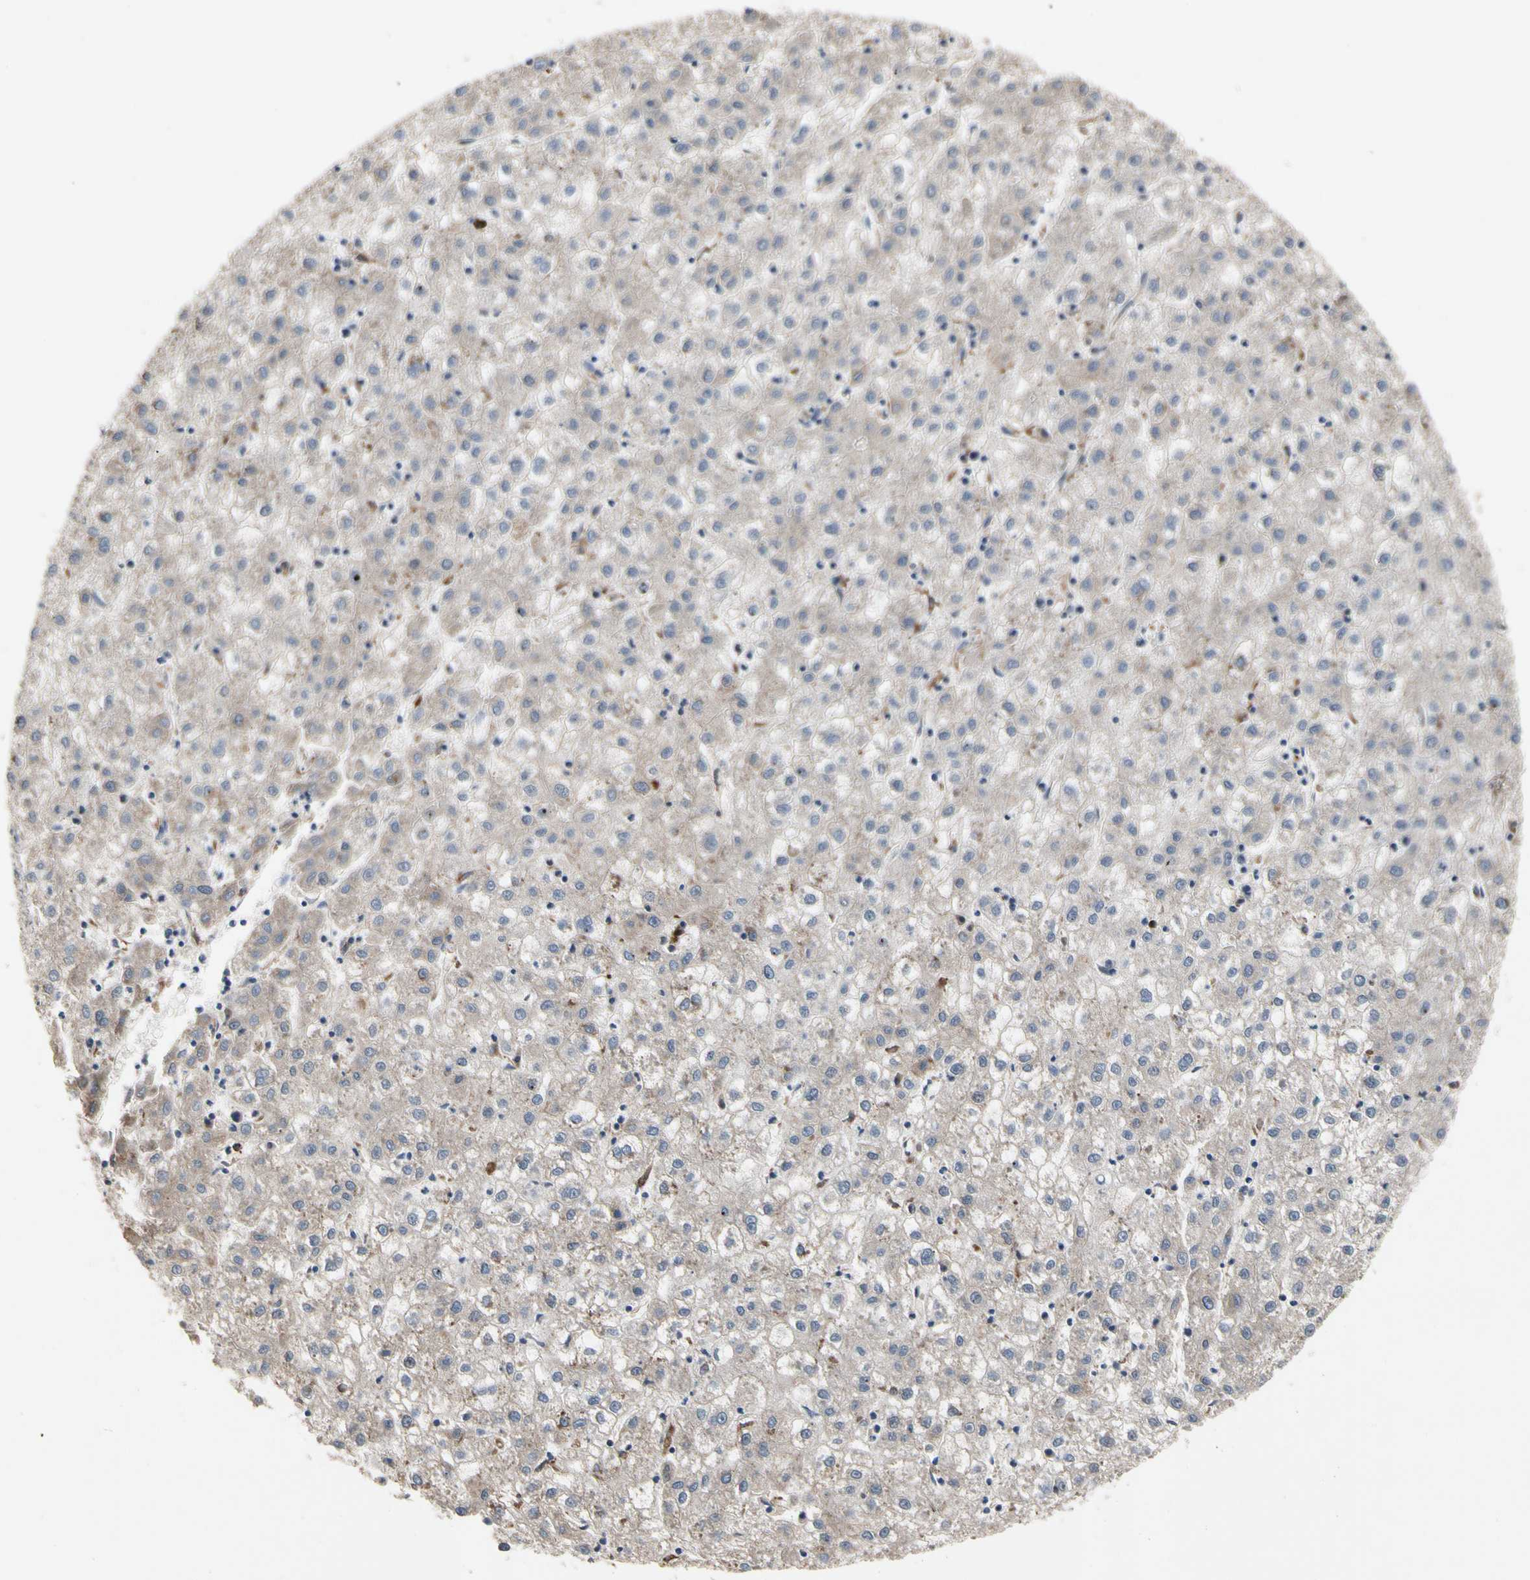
{"staining": {"intensity": "weak", "quantity": ">75%", "location": "cytoplasmic/membranous"}, "tissue": "liver cancer", "cell_type": "Tumor cells", "image_type": "cancer", "snomed": [{"axis": "morphology", "description": "Carcinoma, Hepatocellular, NOS"}, {"axis": "topography", "description": "Liver"}], "caption": "A low amount of weak cytoplasmic/membranous positivity is seen in about >75% of tumor cells in liver hepatocellular carcinoma tissue.", "gene": "MMEL1", "patient": {"sex": "male", "age": 72}}